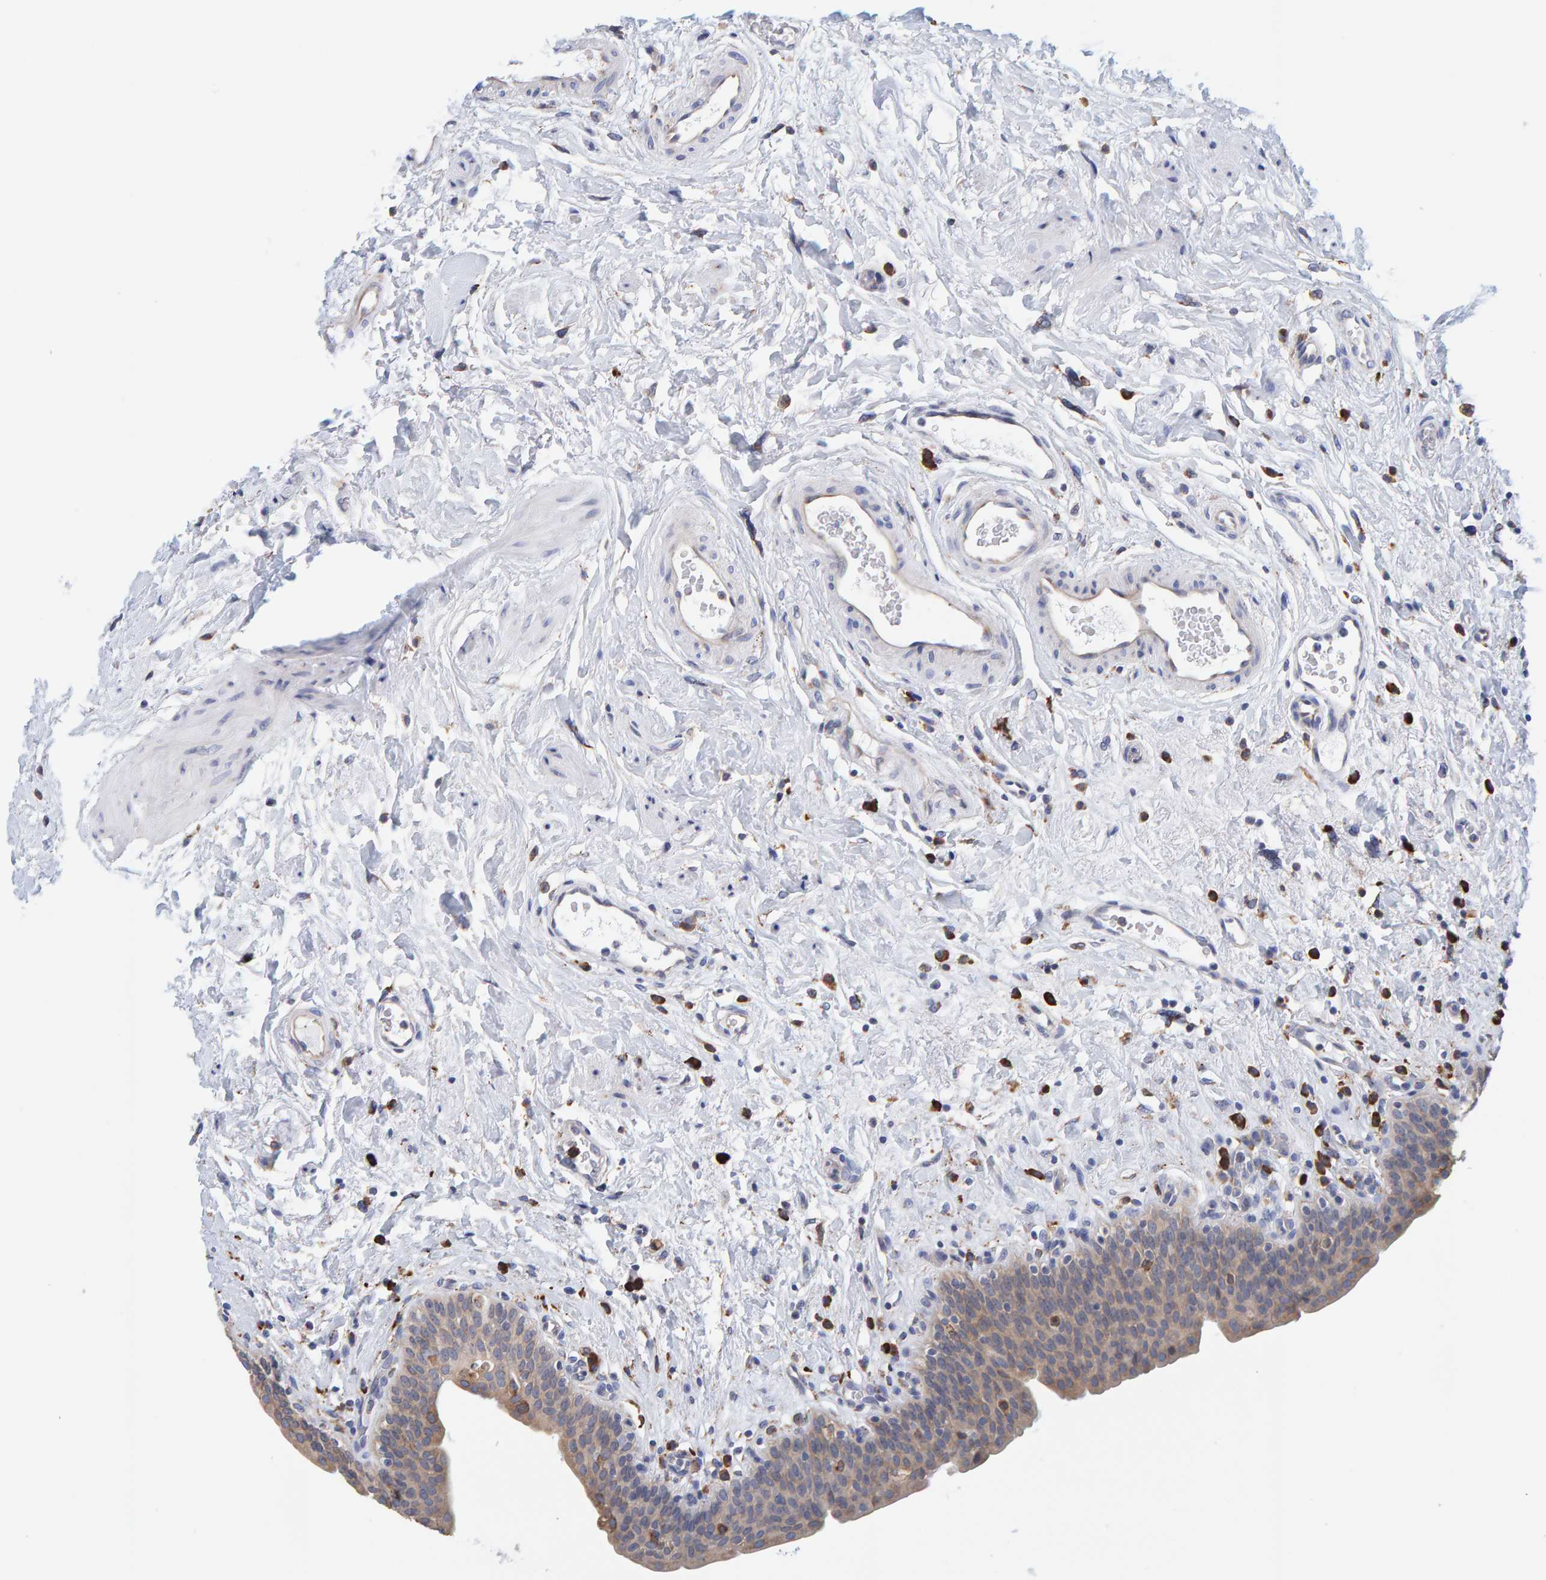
{"staining": {"intensity": "moderate", "quantity": ">75%", "location": "cytoplasmic/membranous"}, "tissue": "urinary bladder", "cell_type": "Urothelial cells", "image_type": "normal", "snomed": [{"axis": "morphology", "description": "Normal tissue, NOS"}, {"axis": "topography", "description": "Urinary bladder"}], "caption": "Urothelial cells demonstrate moderate cytoplasmic/membranous expression in about >75% of cells in unremarkable urinary bladder.", "gene": "SGPL1", "patient": {"sex": "male", "age": 83}}